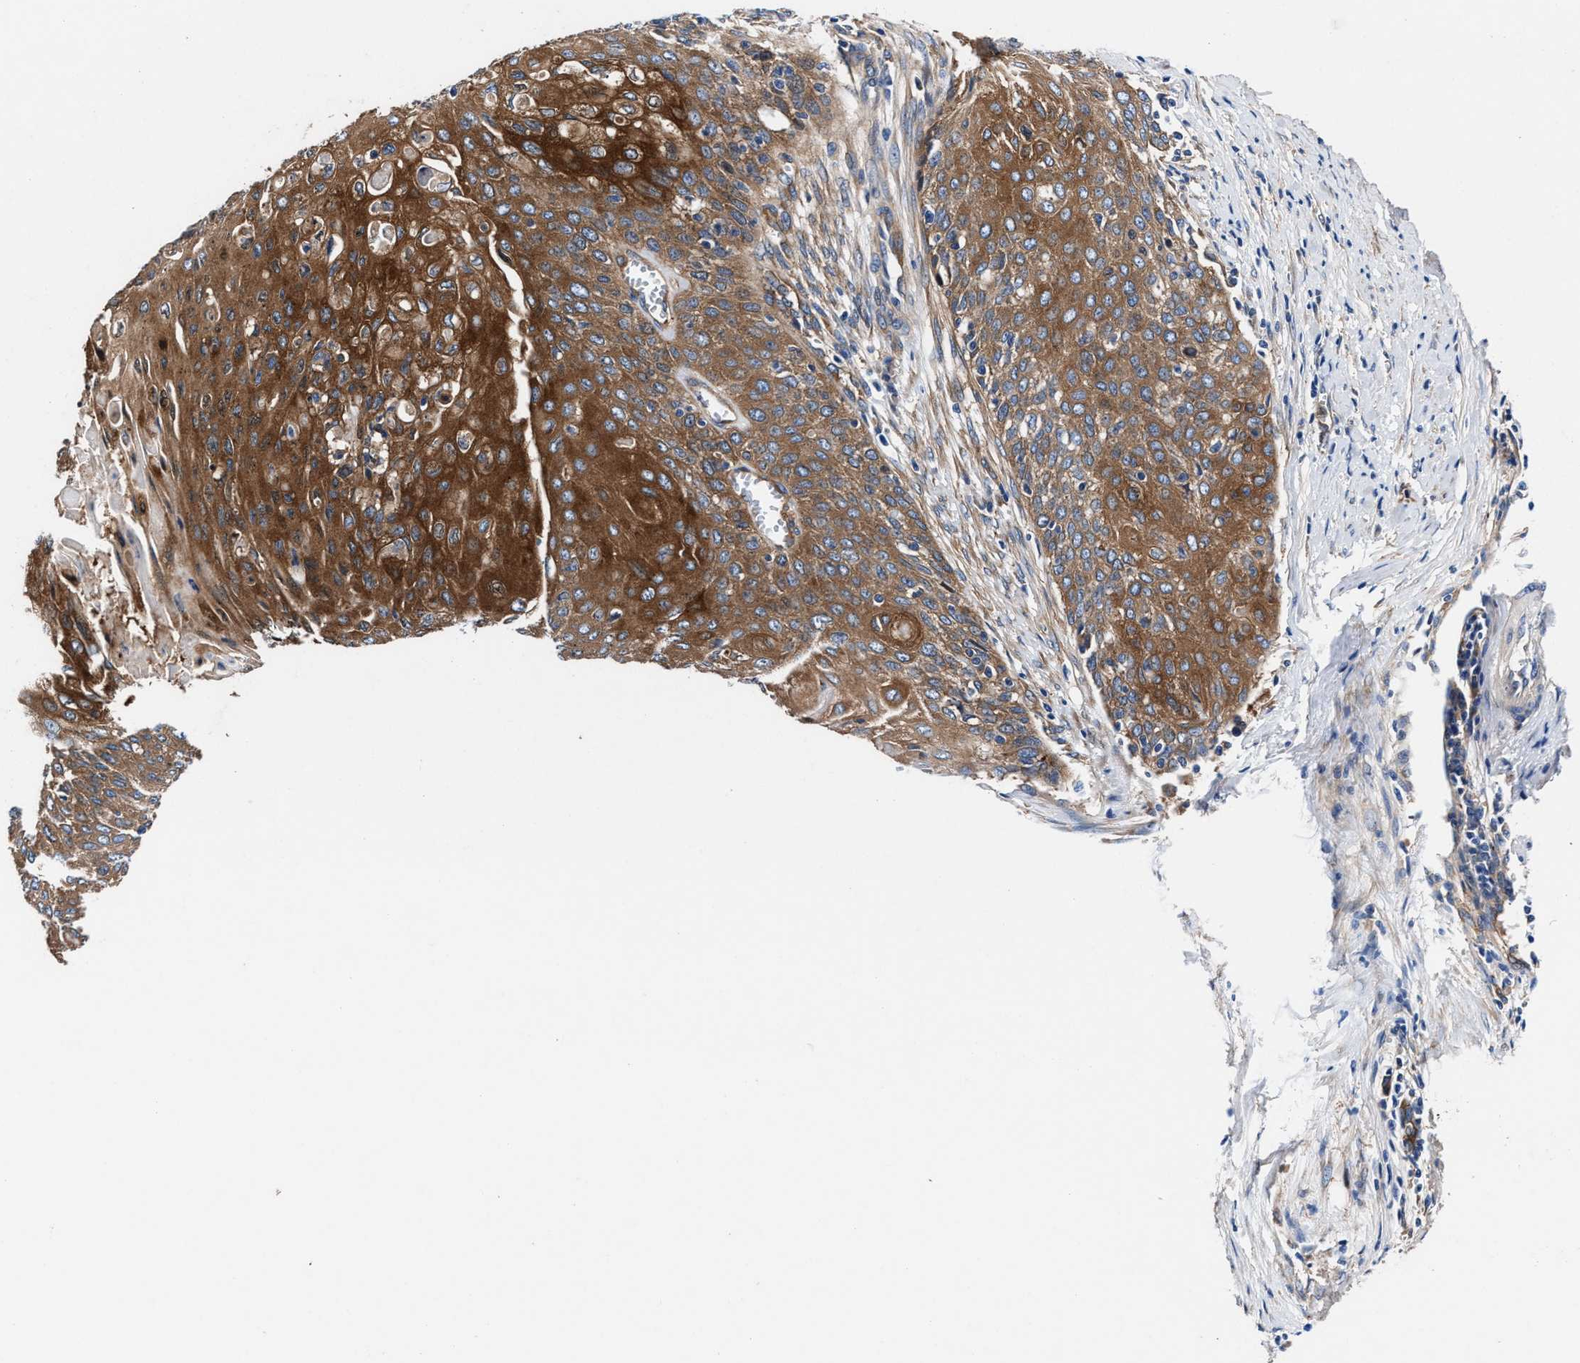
{"staining": {"intensity": "strong", "quantity": ">75%", "location": "cytoplasmic/membranous"}, "tissue": "cervical cancer", "cell_type": "Tumor cells", "image_type": "cancer", "snomed": [{"axis": "morphology", "description": "Squamous cell carcinoma, NOS"}, {"axis": "topography", "description": "Cervix"}], "caption": "Tumor cells display high levels of strong cytoplasmic/membranous positivity in approximately >75% of cells in squamous cell carcinoma (cervical).", "gene": "SH3GL1", "patient": {"sex": "female", "age": 39}}